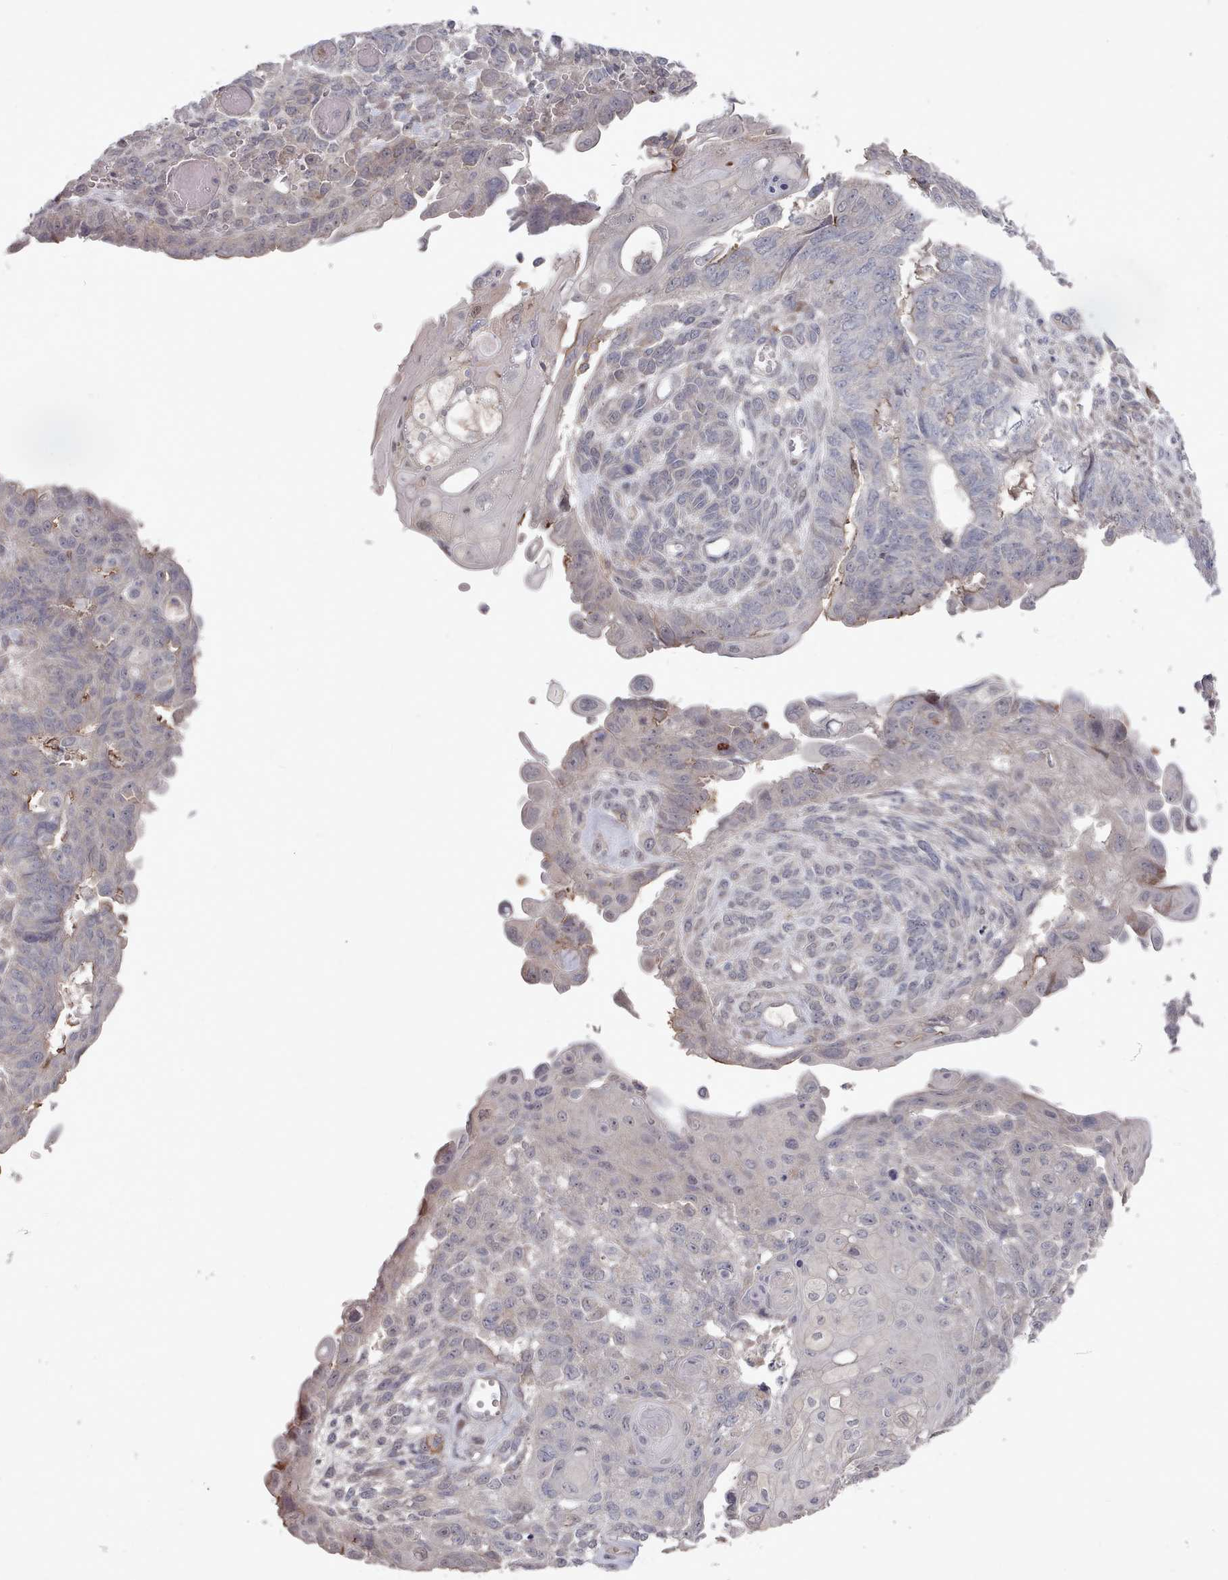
{"staining": {"intensity": "negative", "quantity": "none", "location": "none"}, "tissue": "endometrial cancer", "cell_type": "Tumor cells", "image_type": "cancer", "snomed": [{"axis": "morphology", "description": "Adenocarcinoma, NOS"}, {"axis": "topography", "description": "Endometrium"}], "caption": "This is an immunohistochemistry (IHC) photomicrograph of human endometrial cancer. There is no staining in tumor cells.", "gene": "COL8A2", "patient": {"sex": "female", "age": 32}}